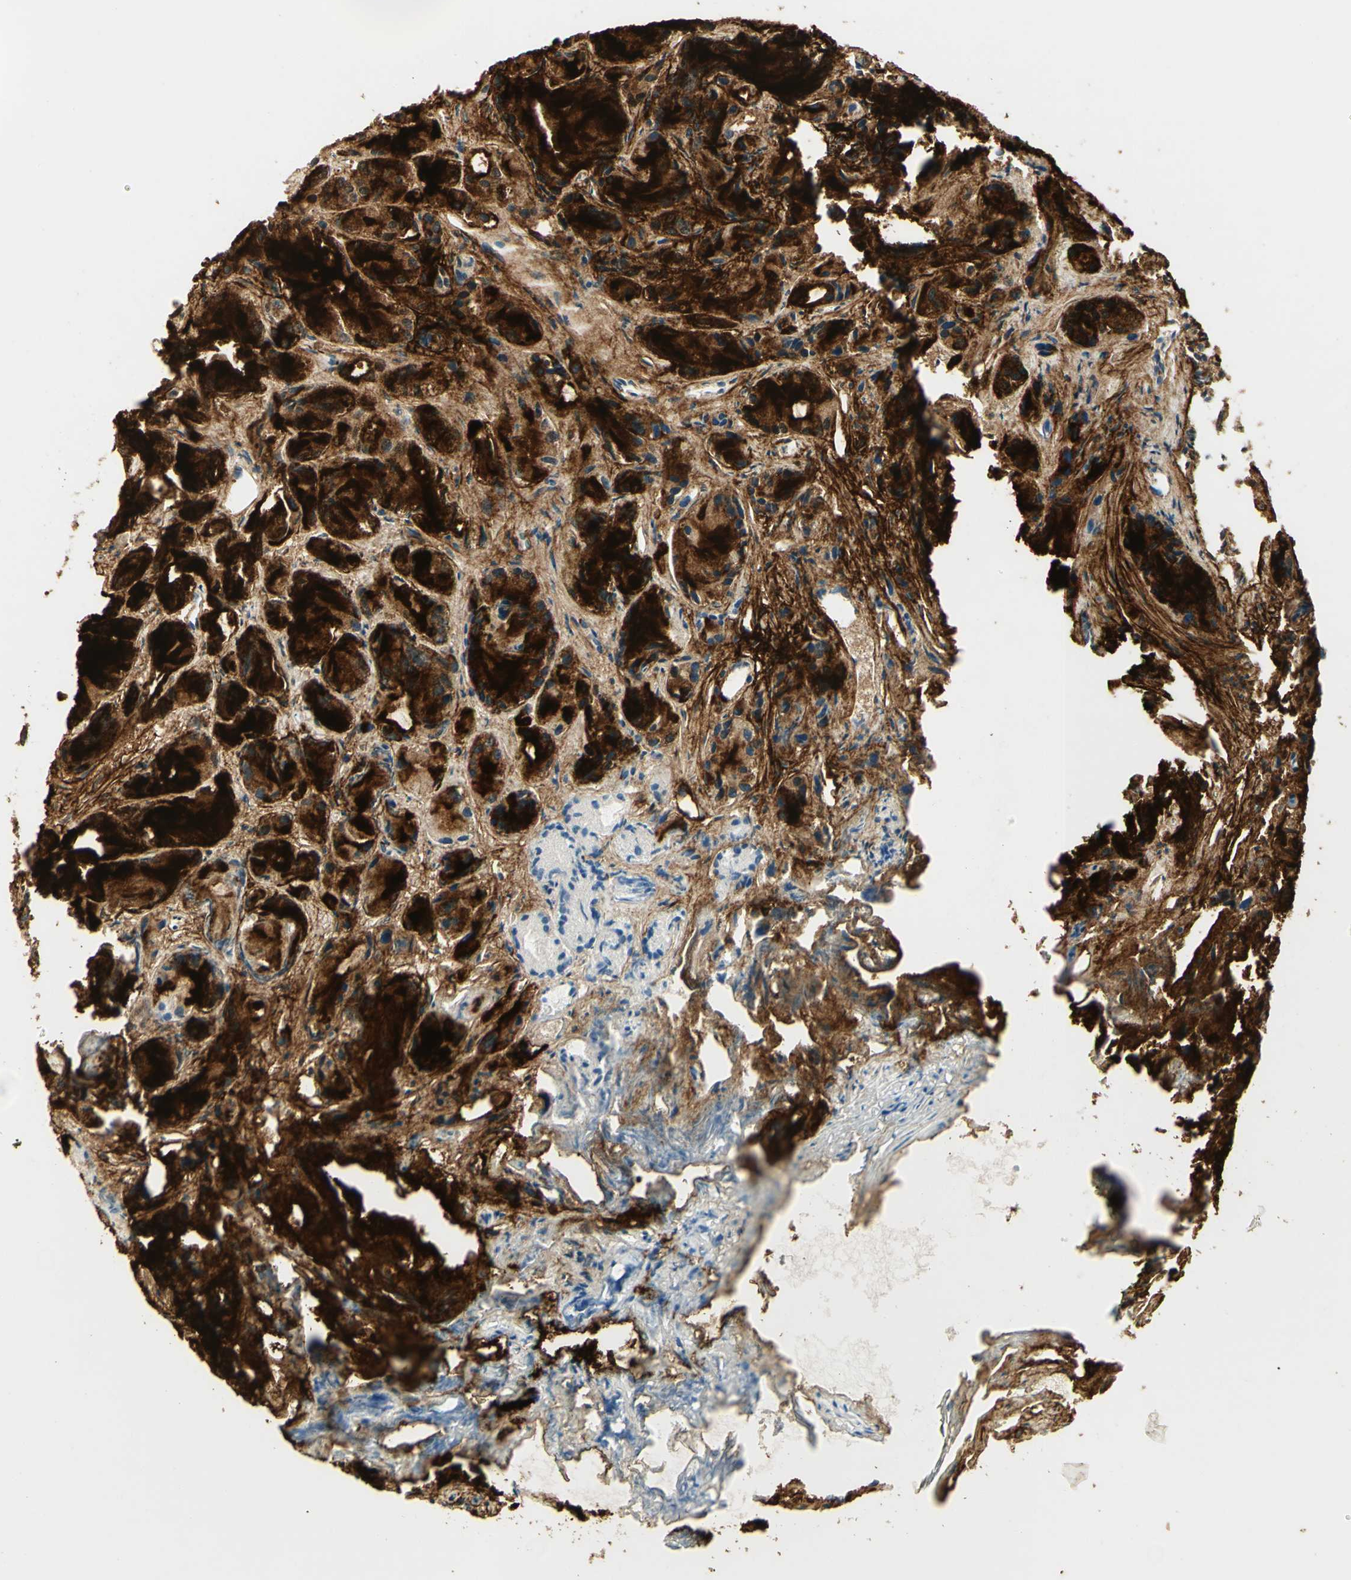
{"staining": {"intensity": "strong", "quantity": "25%-75%", "location": "cytoplasmic/membranous"}, "tissue": "prostate cancer", "cell_type": "Tumor cells", "image_type": "cancer", "snomed": [{"axis": "morphology", "description": "Adenocarcinoma, Low grade"}, {"axis": "topography", "description": "Prostate"}], "caption": "The photomicrograph exhibits a brown stain indicating the presence of a protein in the cytoplasmic/membranous of tumor cells in prostate cancer.", "gene": "TNN", "patient": {"sex": "male", "age": 72}}